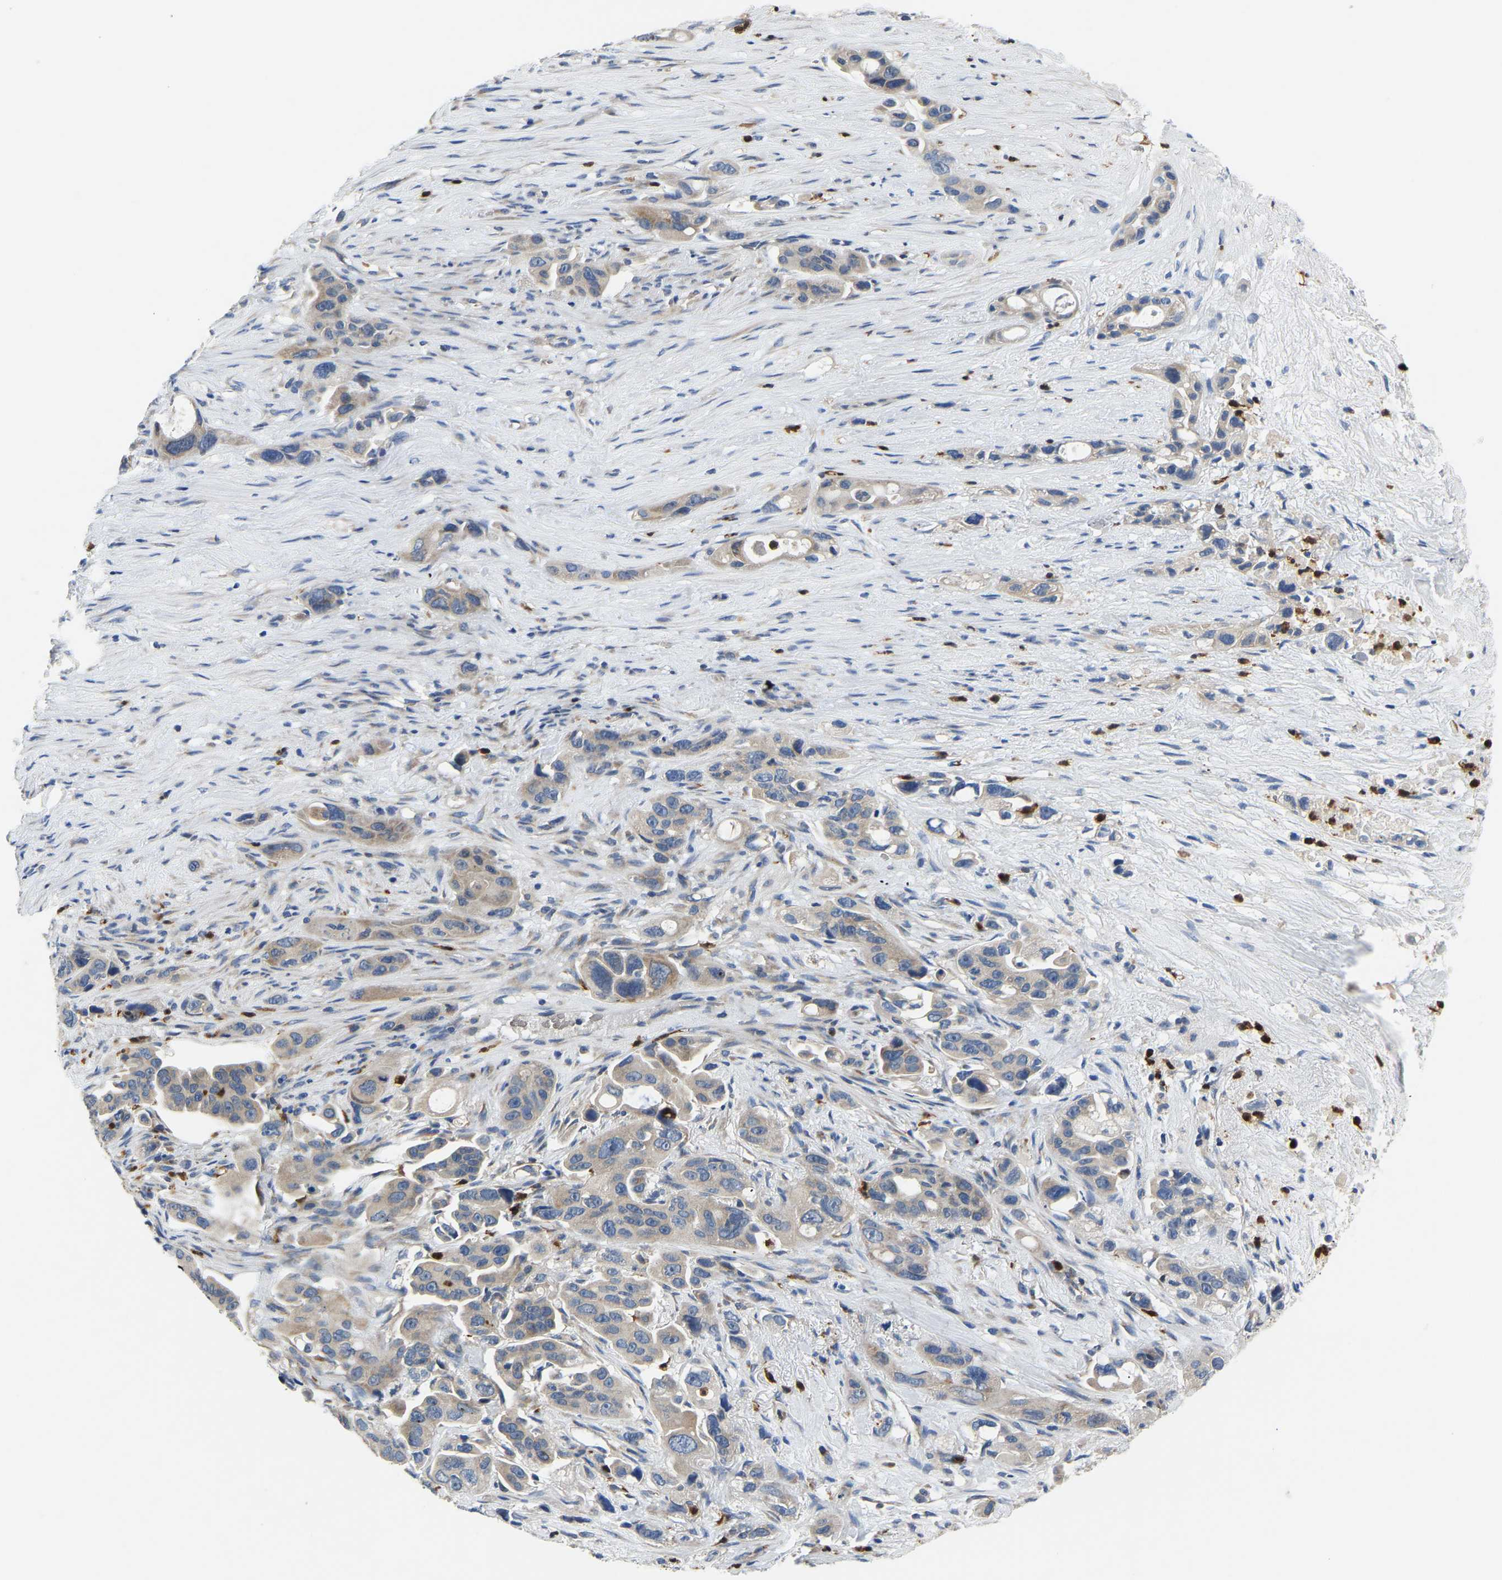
{"staining": {"intensity": "weak", "quantity": ">75%", "location": "cytoplasmic/membranous"}, "tissue": "pancreatic cancer", "cell_type": "Tumor cells", "image_type": "cancer", "snomed": [{"axis": "morphology", "description": "Adenocarcinoma, NOS"}, {"axis": "topography", "description": "Pancreas"}], "caption": "An immunohistochemistry (IHC) histopathology image of tumor tissue is shown. Protein staining in brown labels weak cytoplasmic/membranous positivity in pancreatic cancer (adenocarcinoma) within tumor cells.", "gene": "TOR1B", "patient": {"sex": "male", "age": 53}}